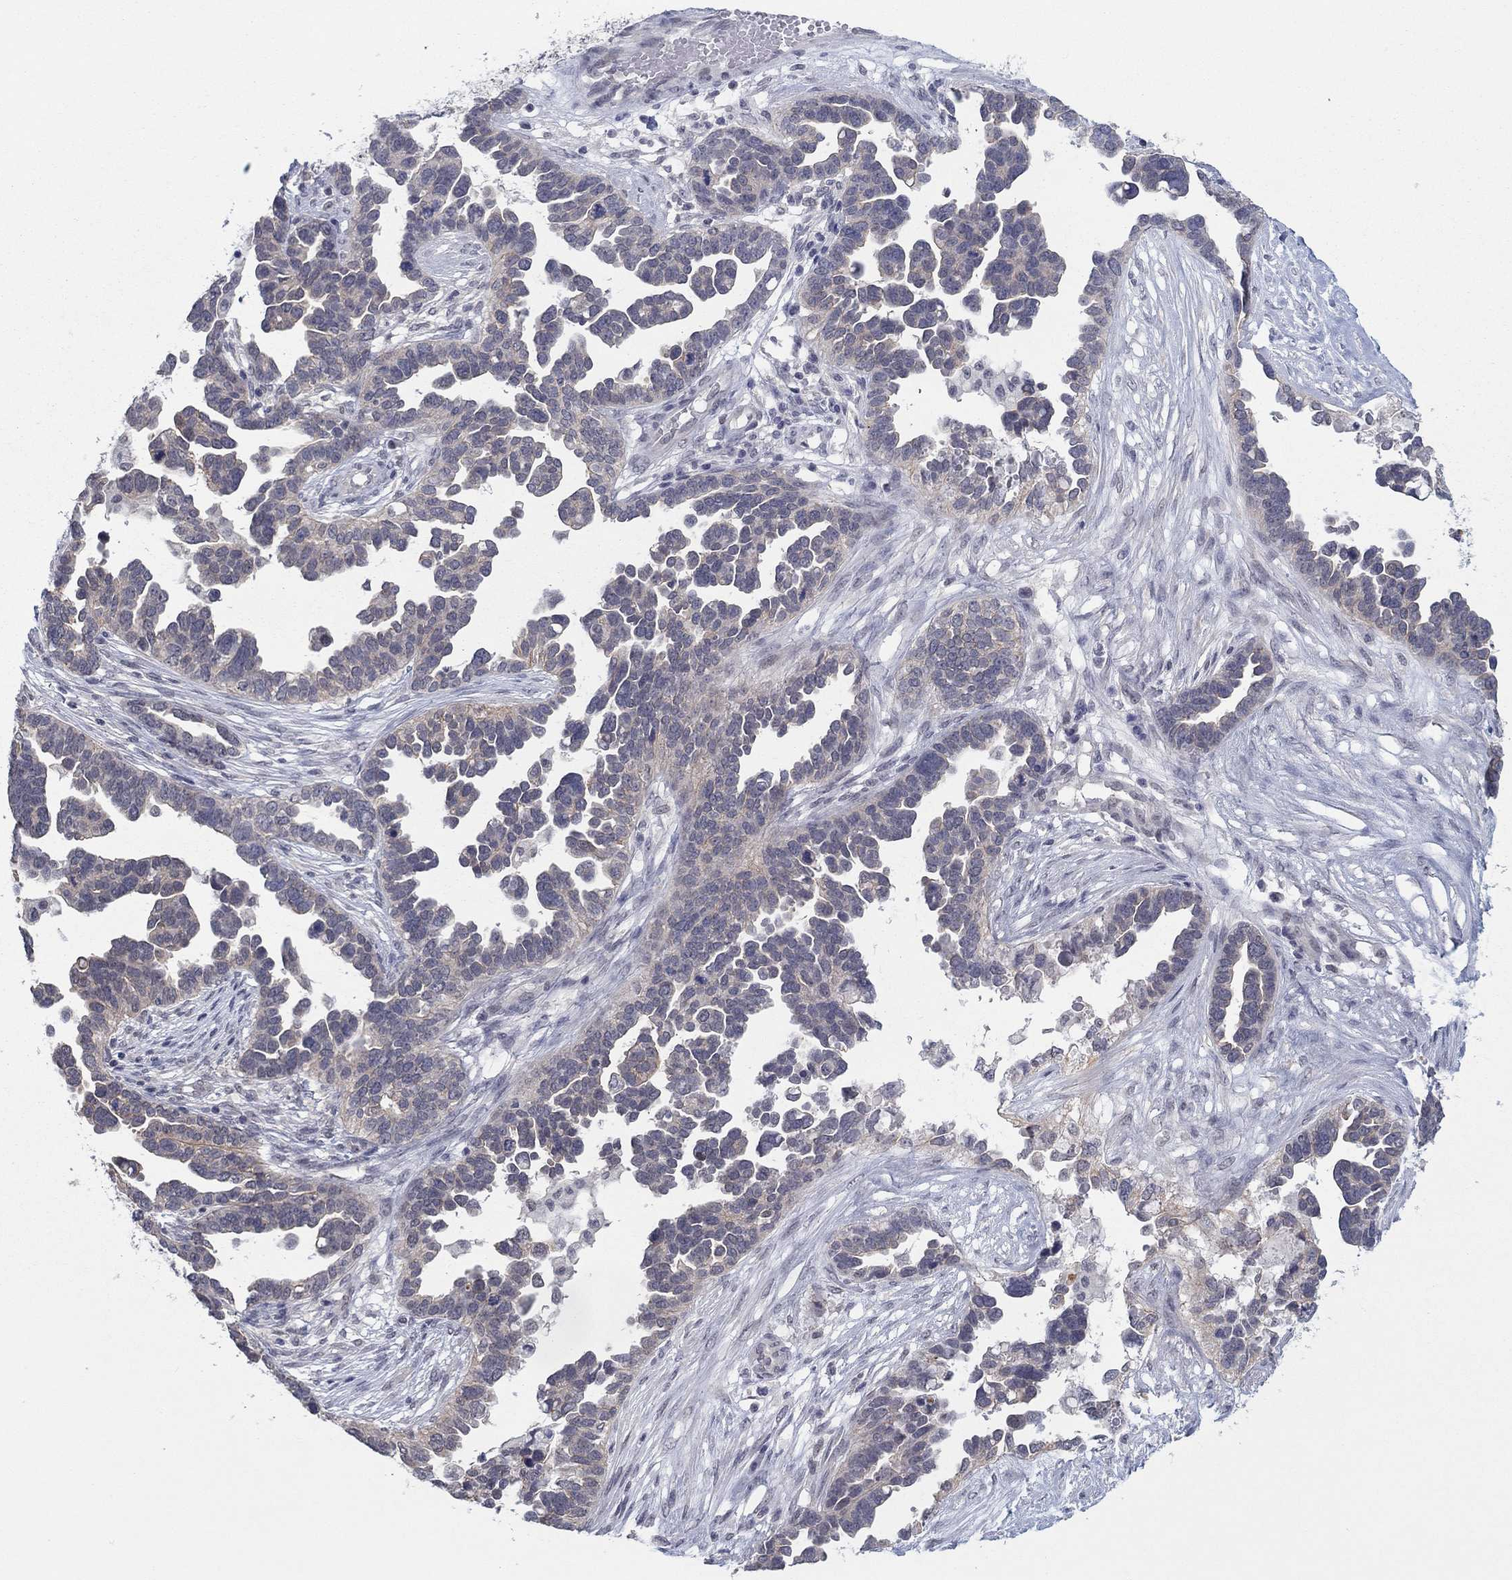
{"staining": {"intensity": "negative", "quantity": "none", "location": "none"}, "tissue": "ovarian cancer", "cell_type": "Tumor cells", "image_type": "cancer", "snomed": [{"axis": "morphology", "description": "Cystadenocarcinoma, serous, NOS"}, {"axis": "topography", "description": "Ovary"}], "caption": "Immunohistochemistry (IHC) micrograph of neoplastic tissue: ovarian cancer stained with DAB (3,3'-diaminobenzidine) exhibits no significant protein expression in tumor cells.", "gene": "SLC22A2", "patient": {"sex": "female", "age": 54}}